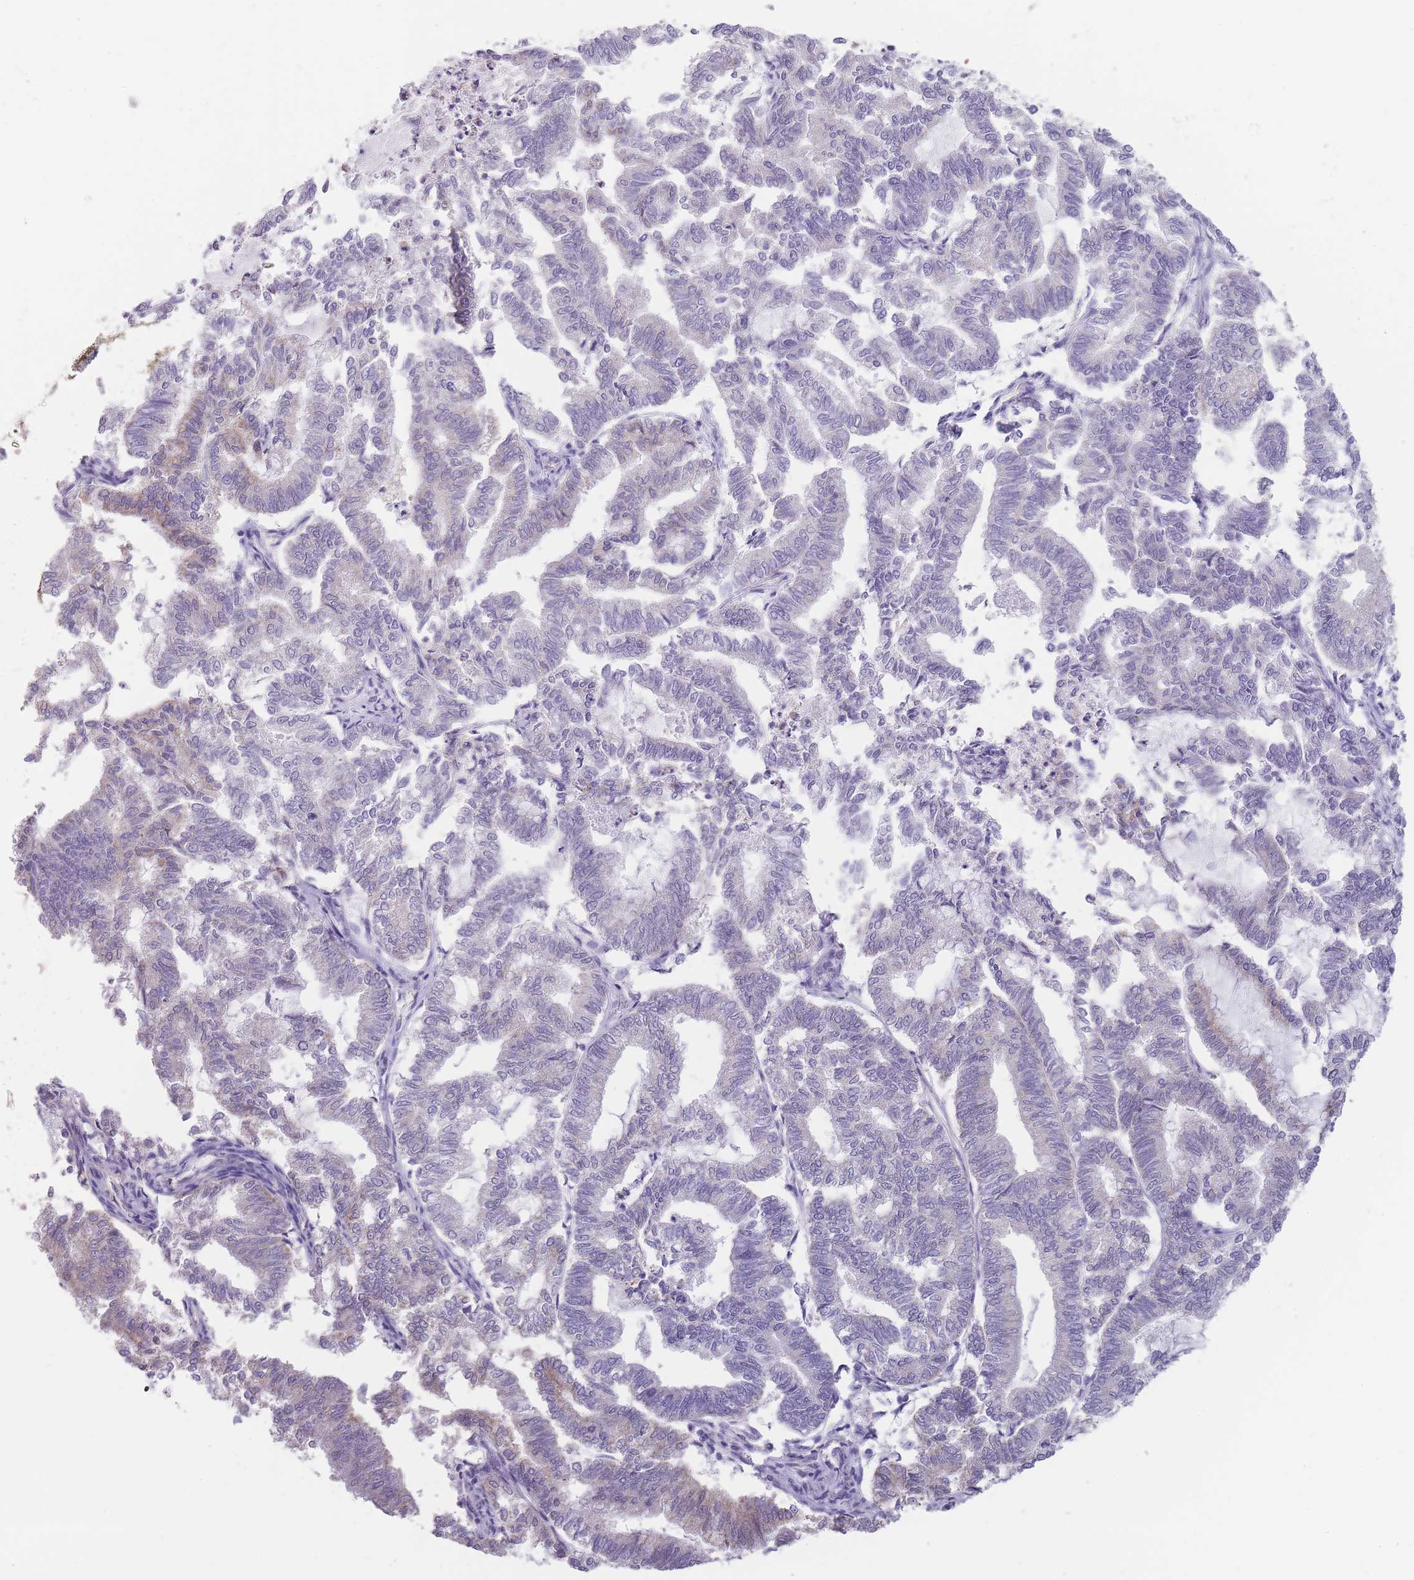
{"staining": {"intensity": "negative", "quantity": "none", "location": "none"}, "tissue": "endometrial cancer", "cell_type": "Tumor cells", "image_type": "cancer", "snomed": [{"axis": "morphology", "description": "Adenocarcinoma, NOS"}, {"axis": "topography", "description": "Endometrium"}], "caption": "This is a image of immunohistochemistry staining of endometrial cancer (adenocarcinoma), which shows no staining in tumor cells.", "gene": "ZBTB24", "patient": {"sex": "female", "age": 79}}